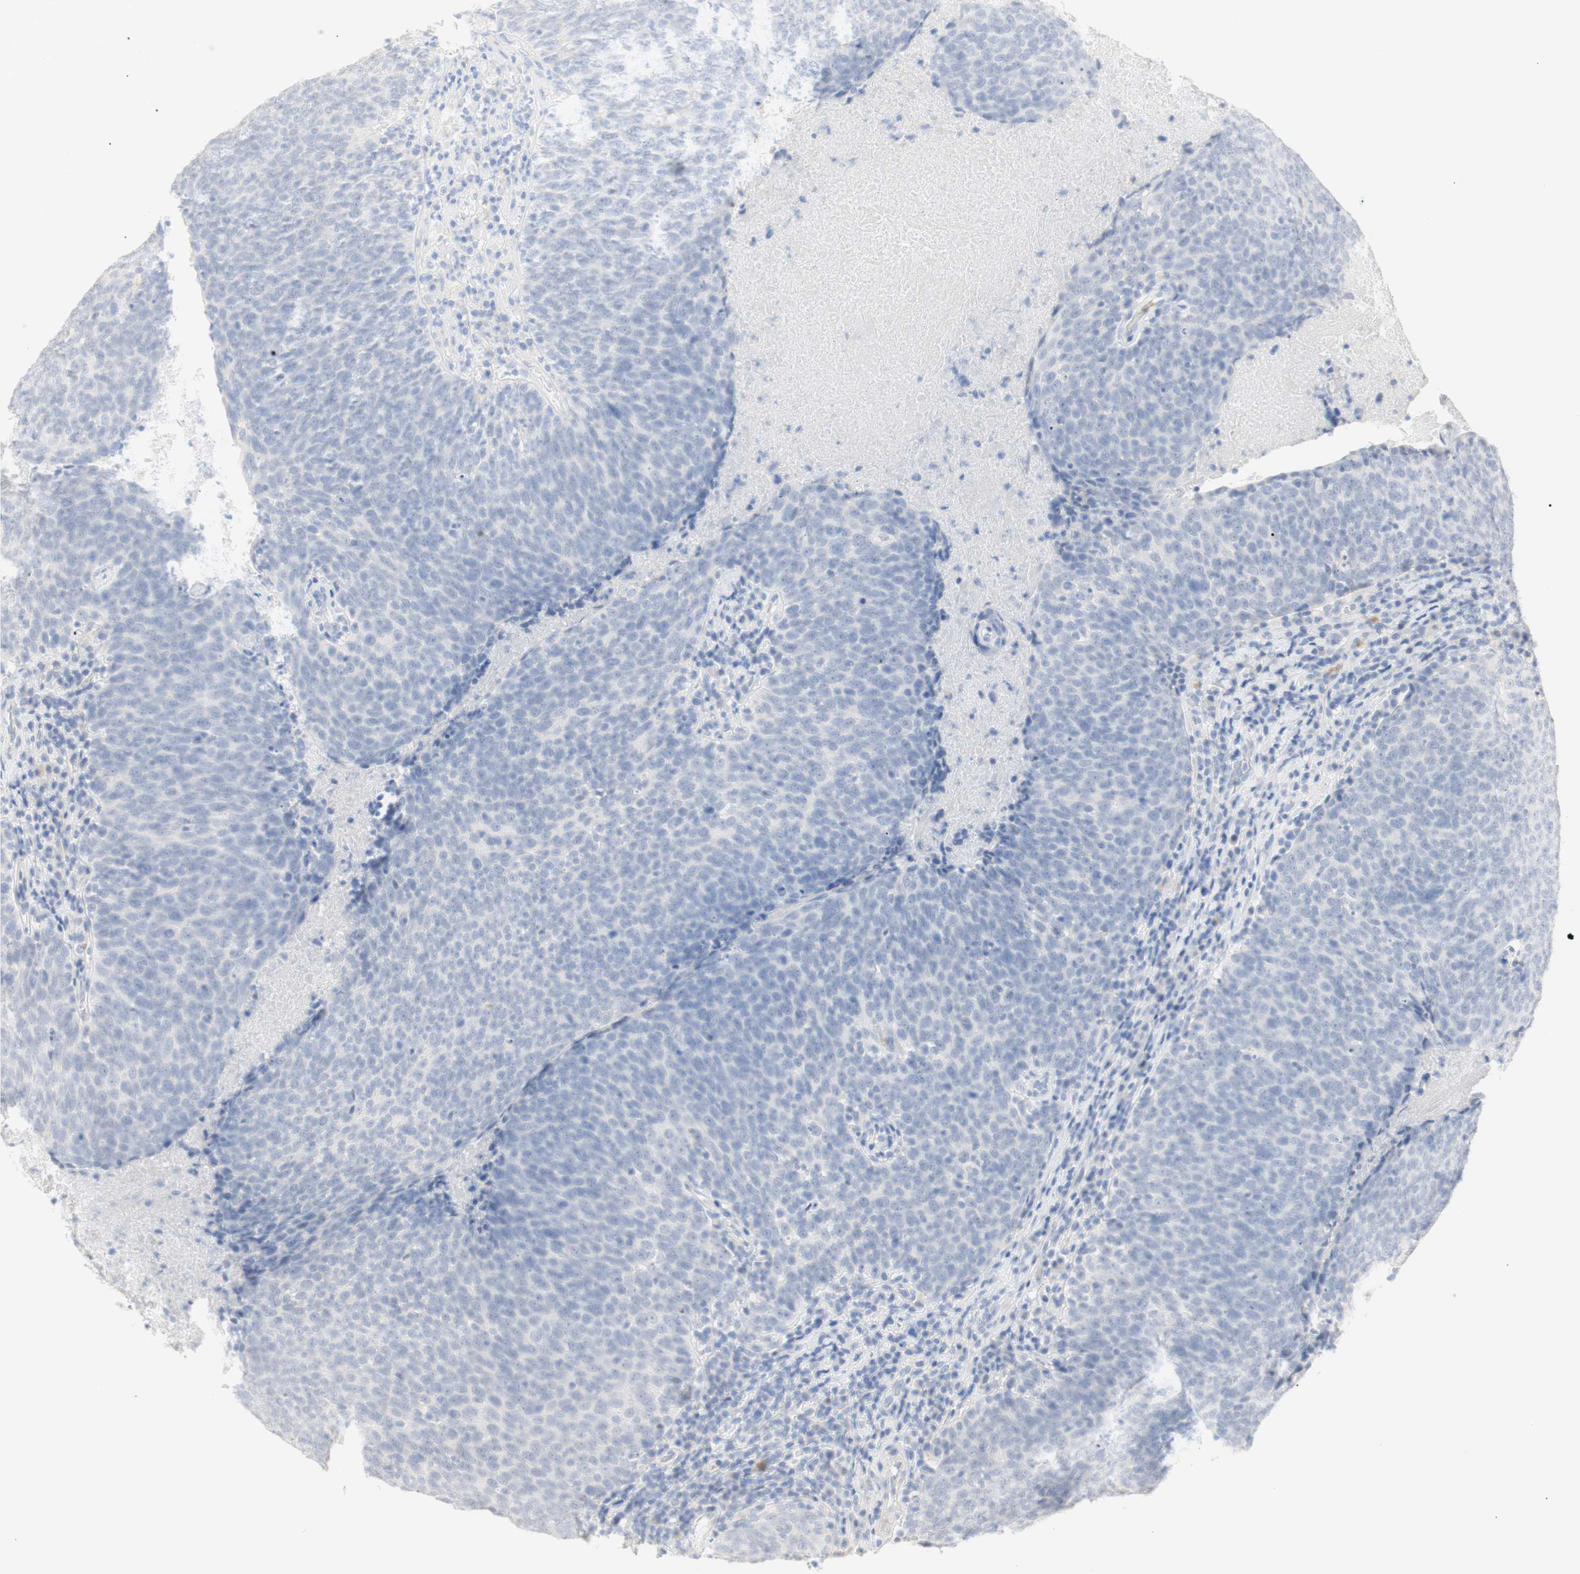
{"staining": {"intensity": "negative", "quantity": "none", "location": "none"}, "tissue": "head and neck cancer", "cell_type": "Tumor cells", "image_type": "cancer", "snomed": [{"axis": "morphology", "description": "Squamous cell carcinoma, NOS"}, {"axis": "morphology", "description": "Squamous cell carcinoma, metastatic, NOS"}, {"axis": "topography", "description": "Lymph node"}, {"axis": "topography", "description": "Head-Neck"}], "caption": "IHC image of human head and neck metastatic squamous cell carcinoma stained for a protein (brown), which demonstrates no positivity in tumor cells.", "gene": "B4GALNT3", "patient": {"sex": "male", "age": 62}}